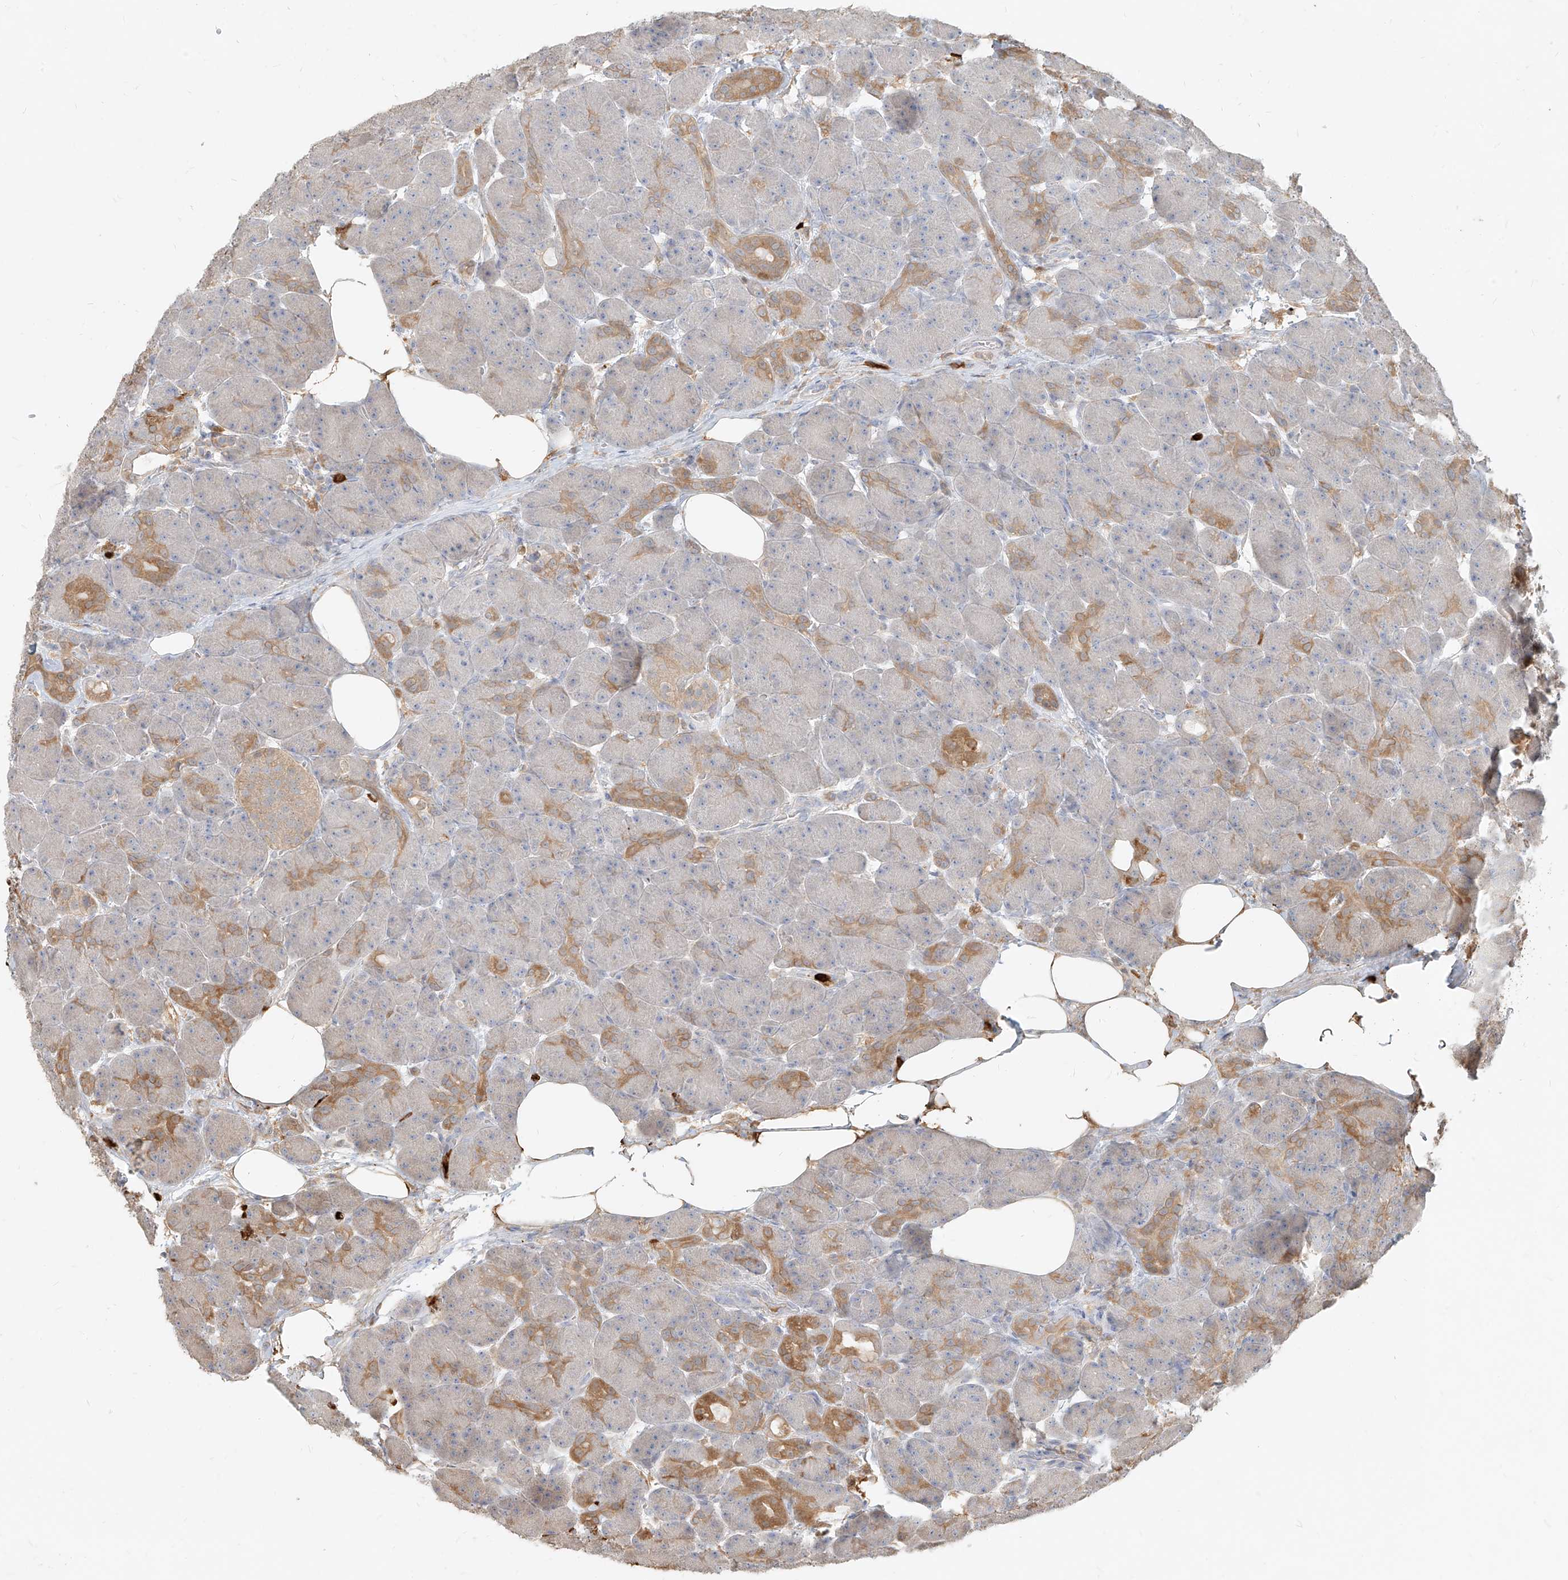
{"staining": {"intensity": "moderate", "quantity": "<25%", "location": "cytoplasmic/membranous"}, "tissue": "pancreas", "cell_type": "Exocrine glandular cells", "image_type": "normal", "snomed": [{"axis": "morphology", "description": "Normal tissue, NOS"}, {"axis": "topography", "description": "Pancreas"}], "caption": "Brown immunohistochemical staining in benign pancreas reveals moderate cytoplasmic/membranous positivity in approximately <25% of exocrine glandular cells. (DAB (3,3'-diaminobenzidine) IHC, brown staining for protein, blue staining for nuclei).", "gene": "PGD", "patient": {"sex": "male", "age": 63}}